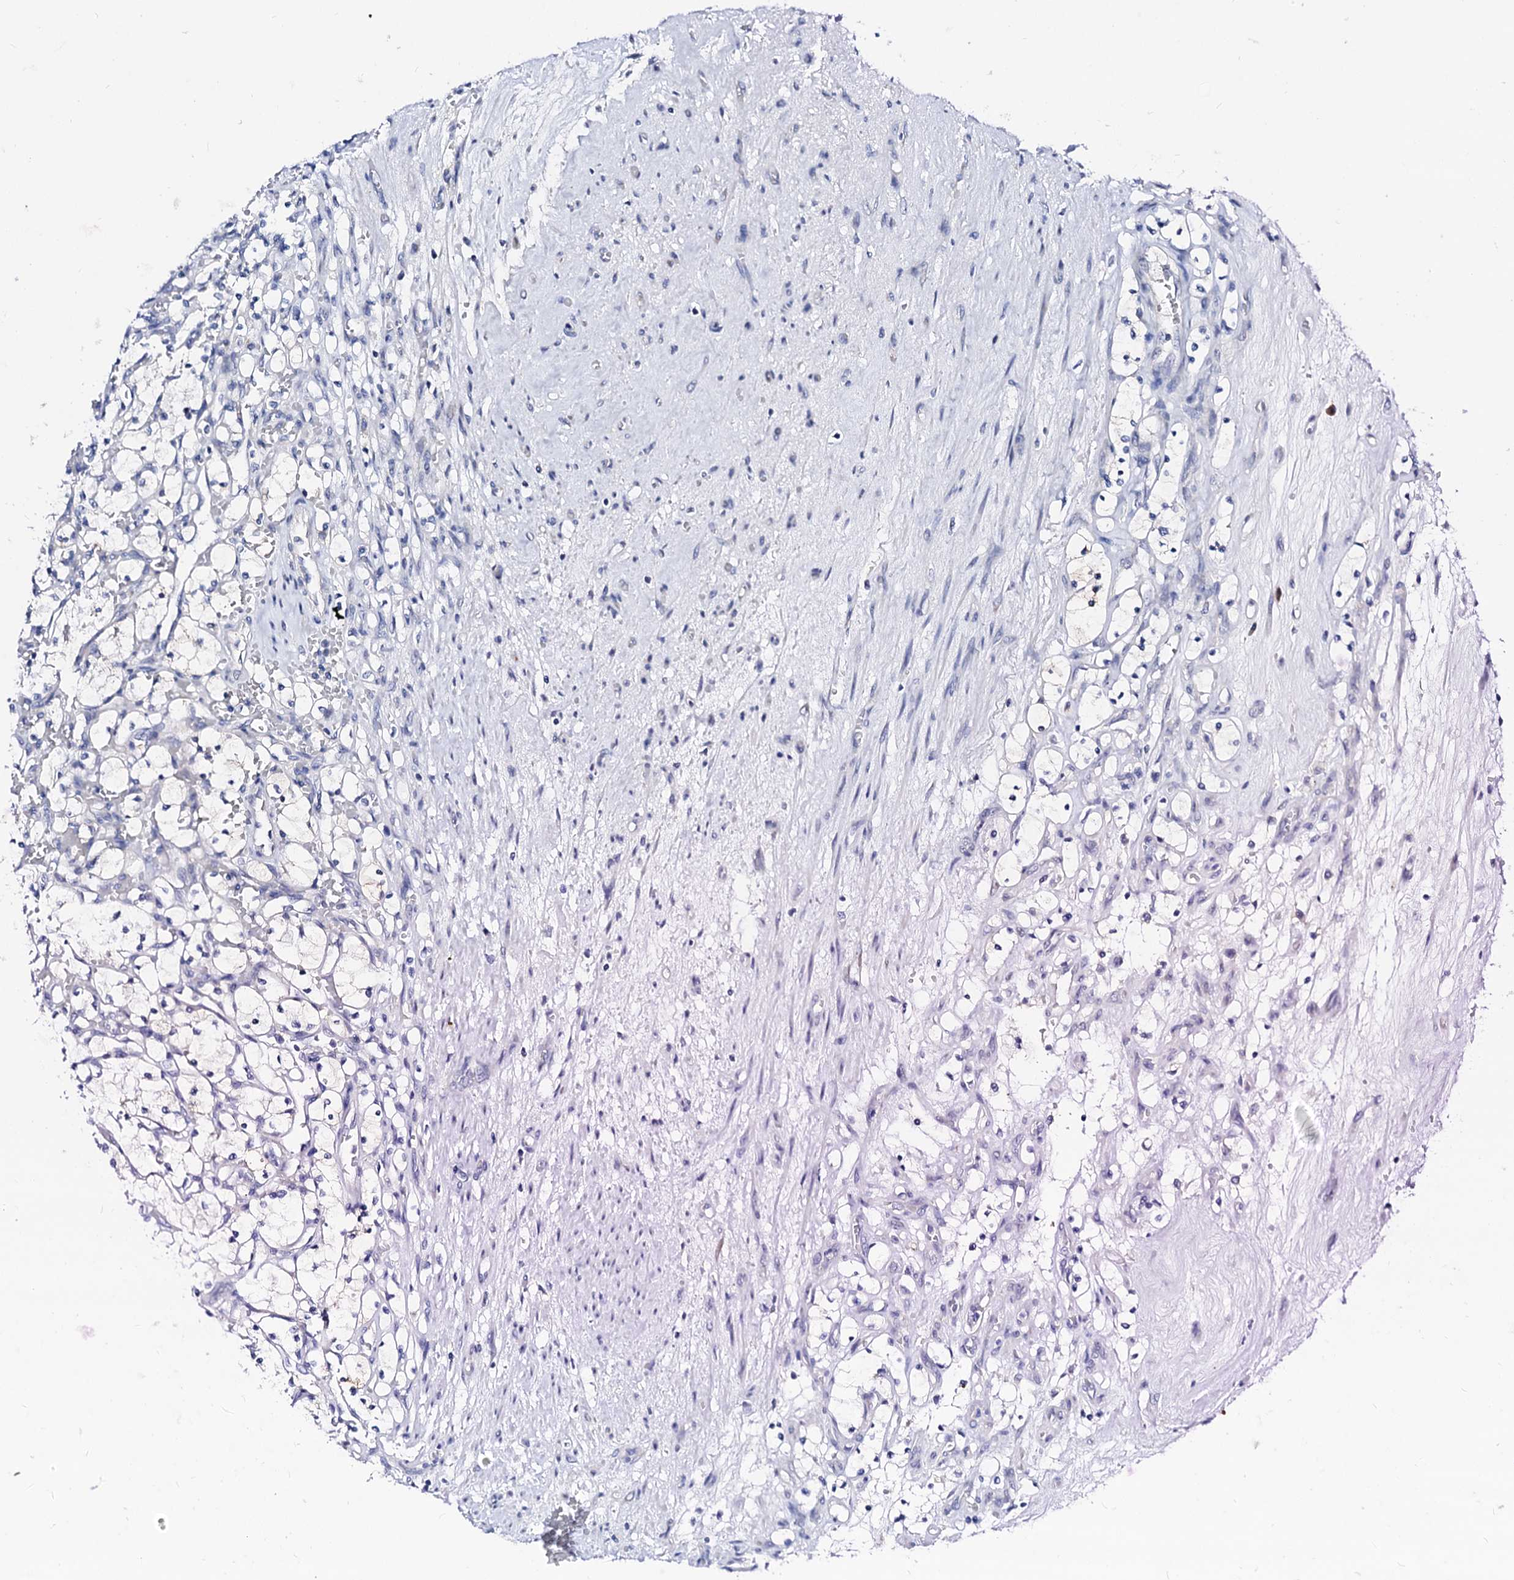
{"staining": {"intensity": "negative", "quantity": "none", "location": "none"}, "tissue": "renal cancer", "cell_type": "Tumor cells", "image_type": "cancer", "snomed": [{"axis": "morphology", "description": "Adenocarcinoma, NOS"}, {"axis": "topography", "description": "Kidney"}], "caption": "Protein analysis of renal adenocarcinoma shows no significant expression in tumor cells.", "gene": "BTBD16", "patient": {"sex": "female", "age": 69}}